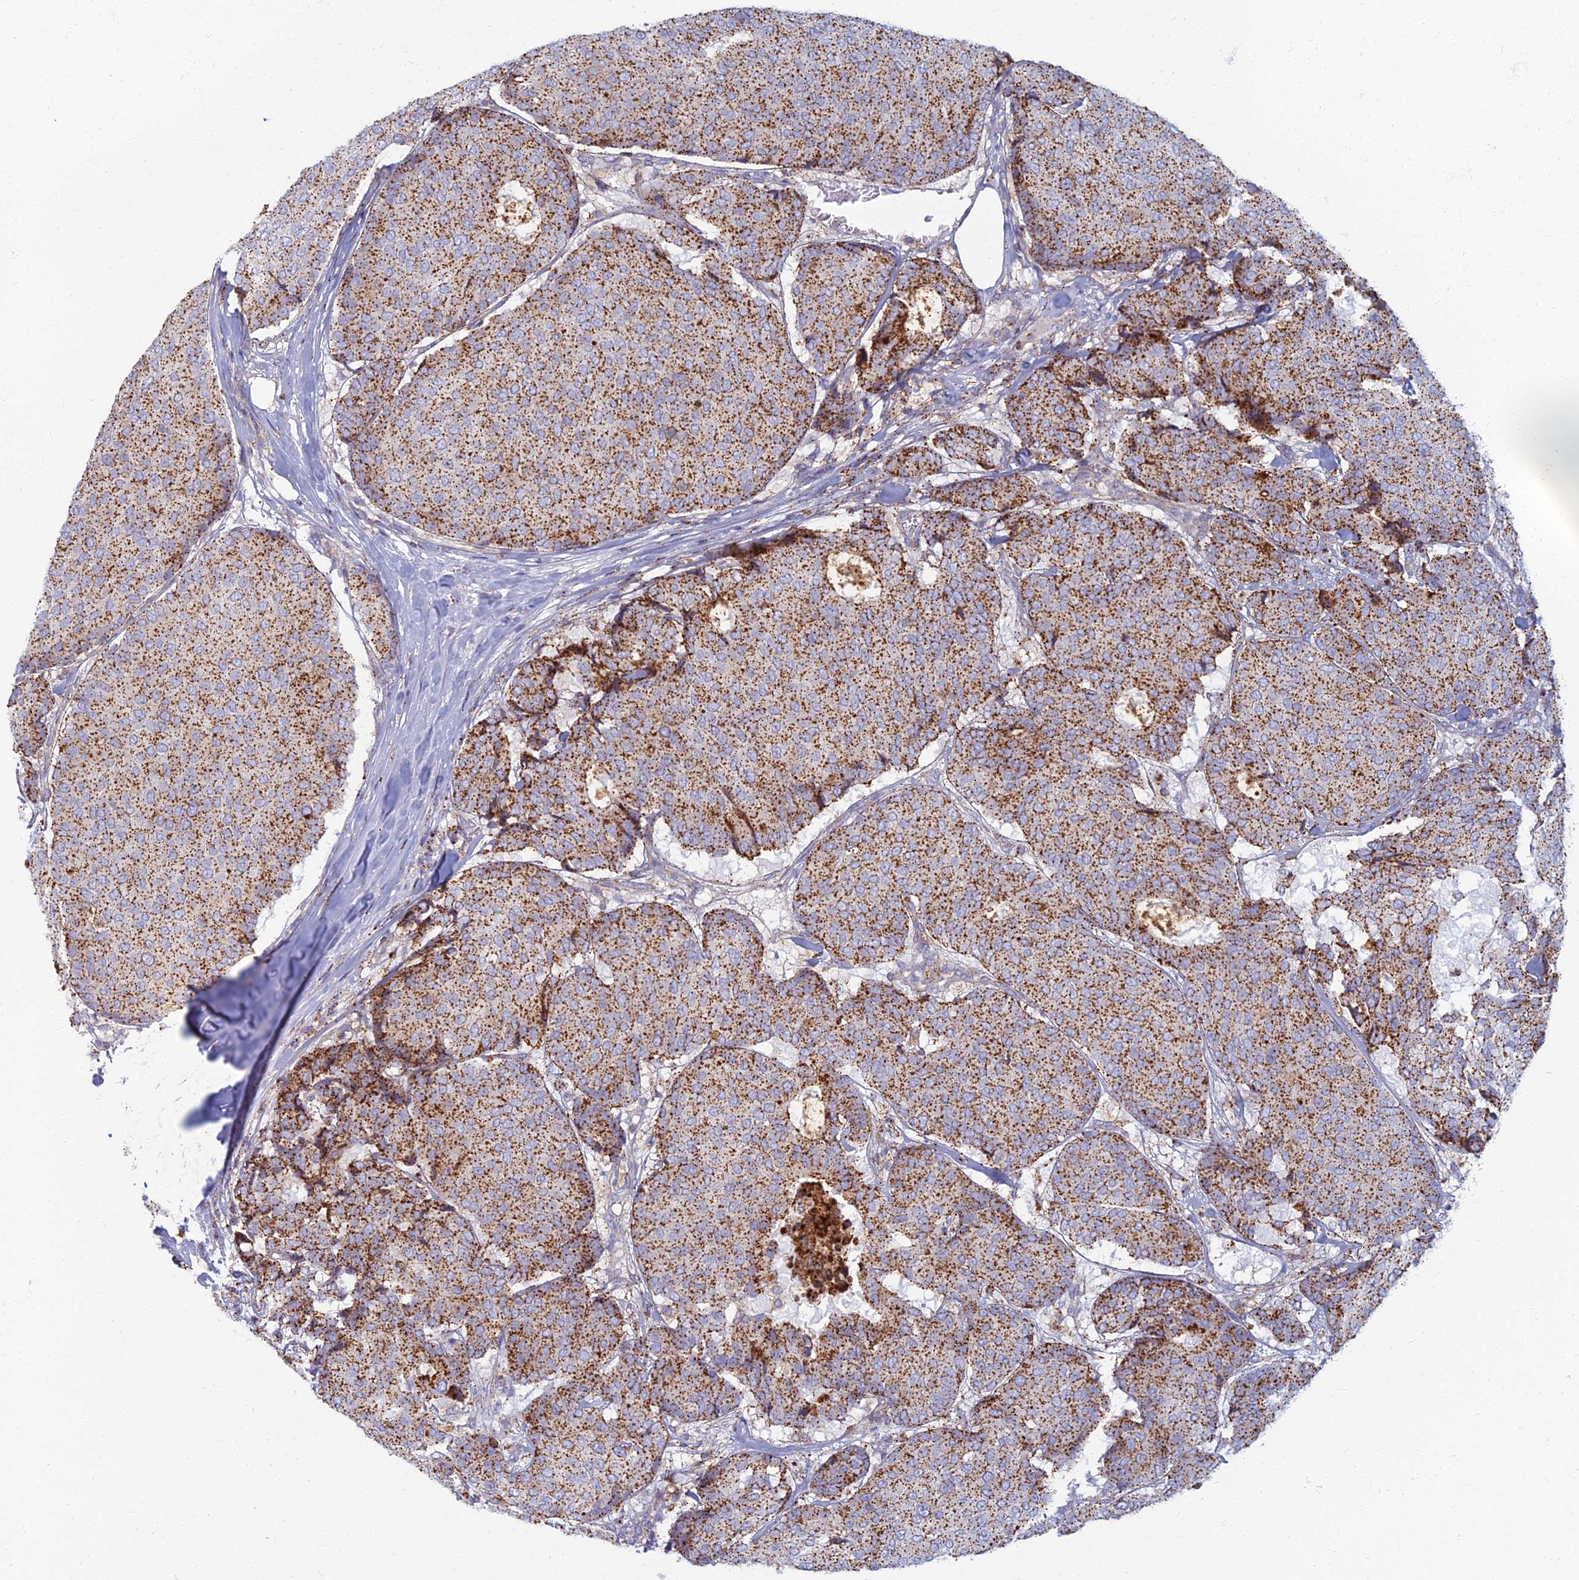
{"staining": {"intensity": "moderate", "quantity": ">75%", "location": "cytoplasmic/membranous"}, "tissue": "breast cancer", "cell_type": "Tumor cells", "image_type": "cancer", "snomed": [{"axis": "morphology", "description": "Duct carcinoma"}, {"axis": "topography", "description": "Breast"}], "caption": "An image of invasive ductal carcinoma (breast) stained for a protein reveals moderate cytoplasmic/membranous brown staining in tumor cells.", "gene": "CHMP4B", "patient": {"sex": "female", "age": 75}}